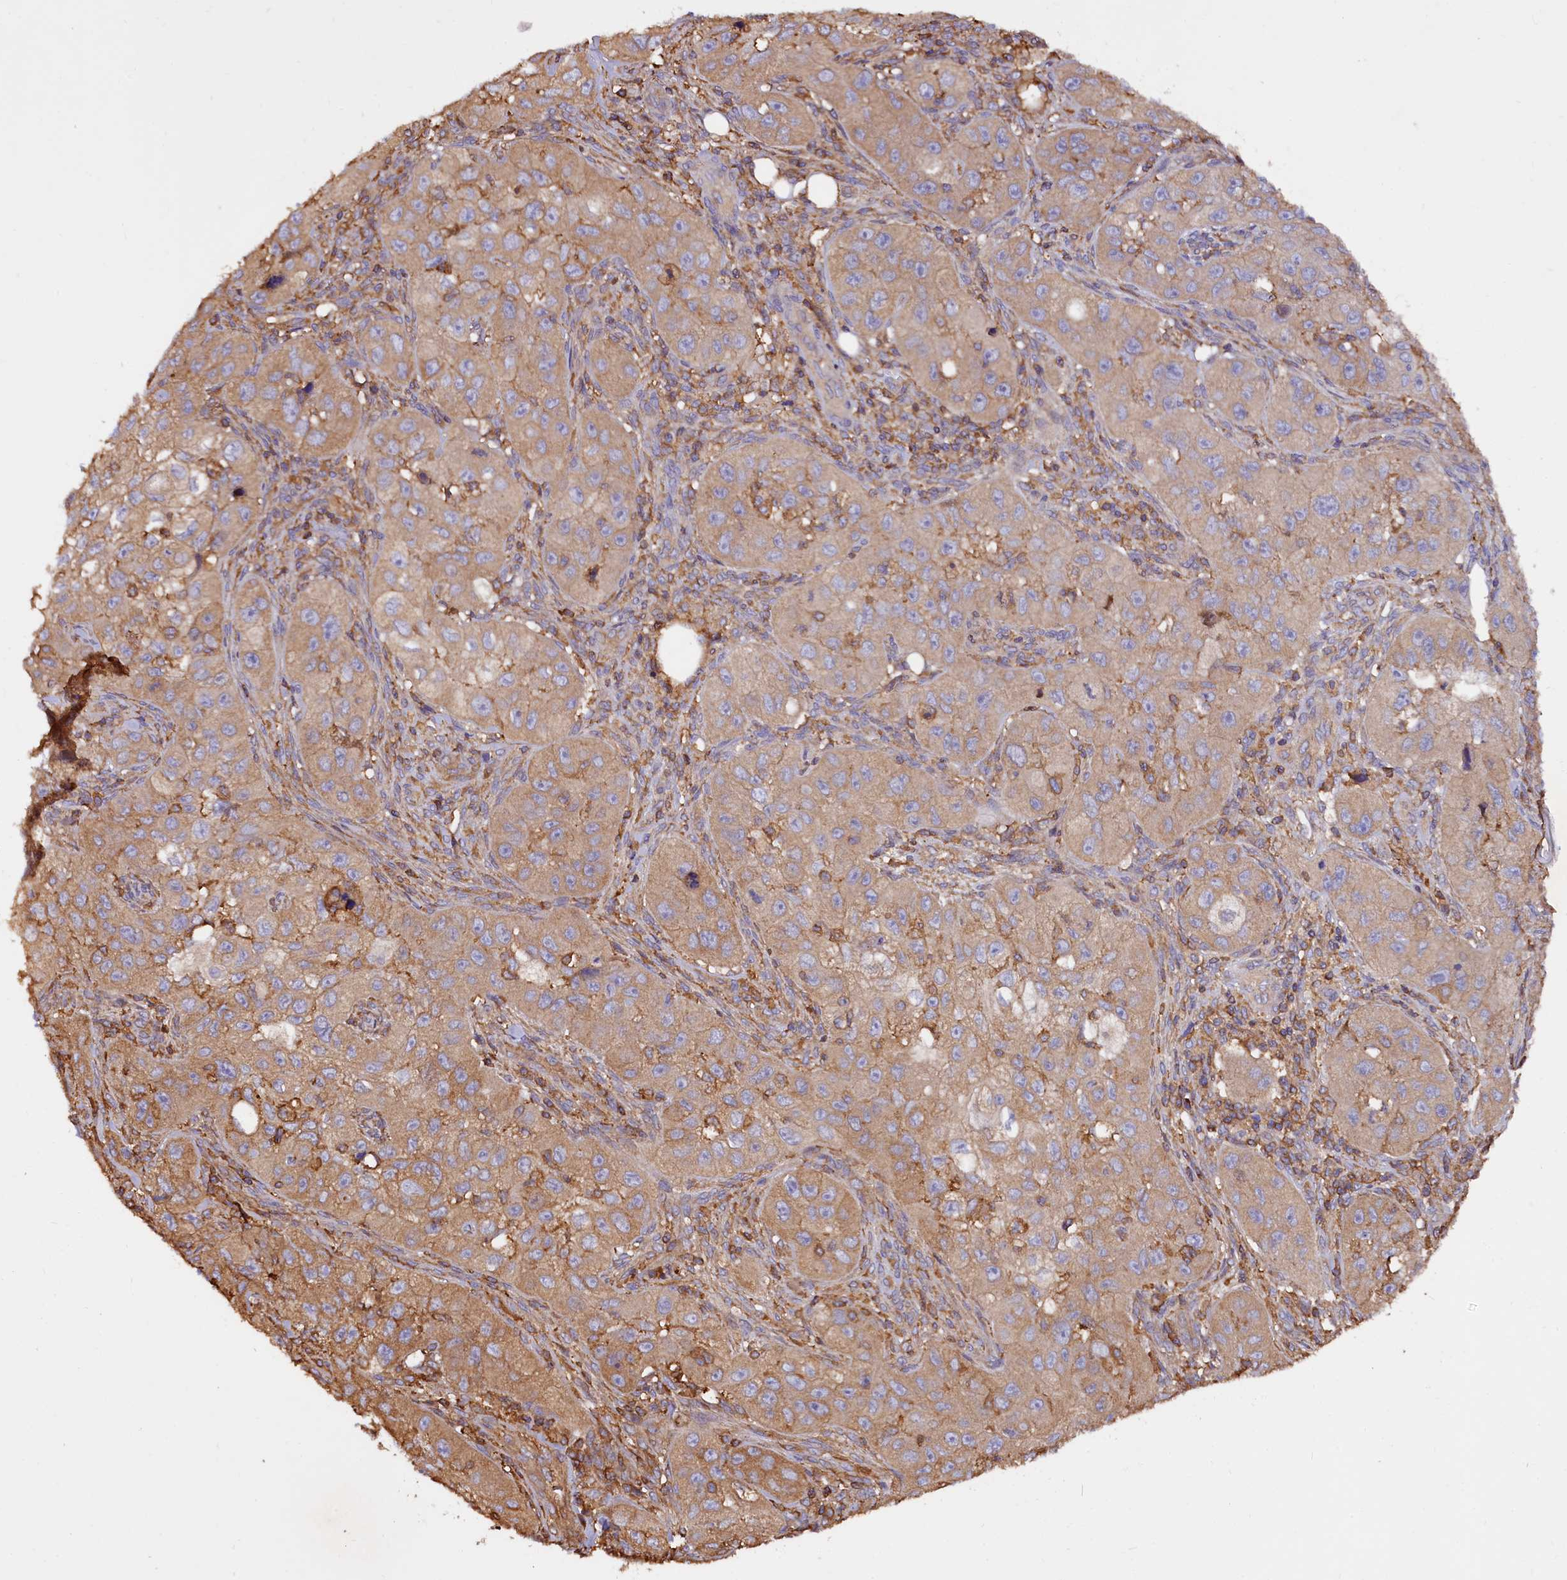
{"staining": {"intensity": "moderate", "quantity": ">75%", "location": "cytoplasmic/membranous"}, "tissue": "skin cancer", "cell_type": "Tumor cells", "image_type": "cancer", "snomed": [{"axis": "morphology", "description": "Squamous cell carcinoma, NOS"}, {"axis": "topography", "description": "Skin"}, {"axis": "topography", "description": "Subcutis"}], "caption": "Human squamous cell carcinoma (skin) stained for a protein (brown) reveals moderate cytoplasmic/membranous positive positivity in about >75% of tumor cells.", "gene": "RARS2", "patient": {"sex": "male", "age": 73}}